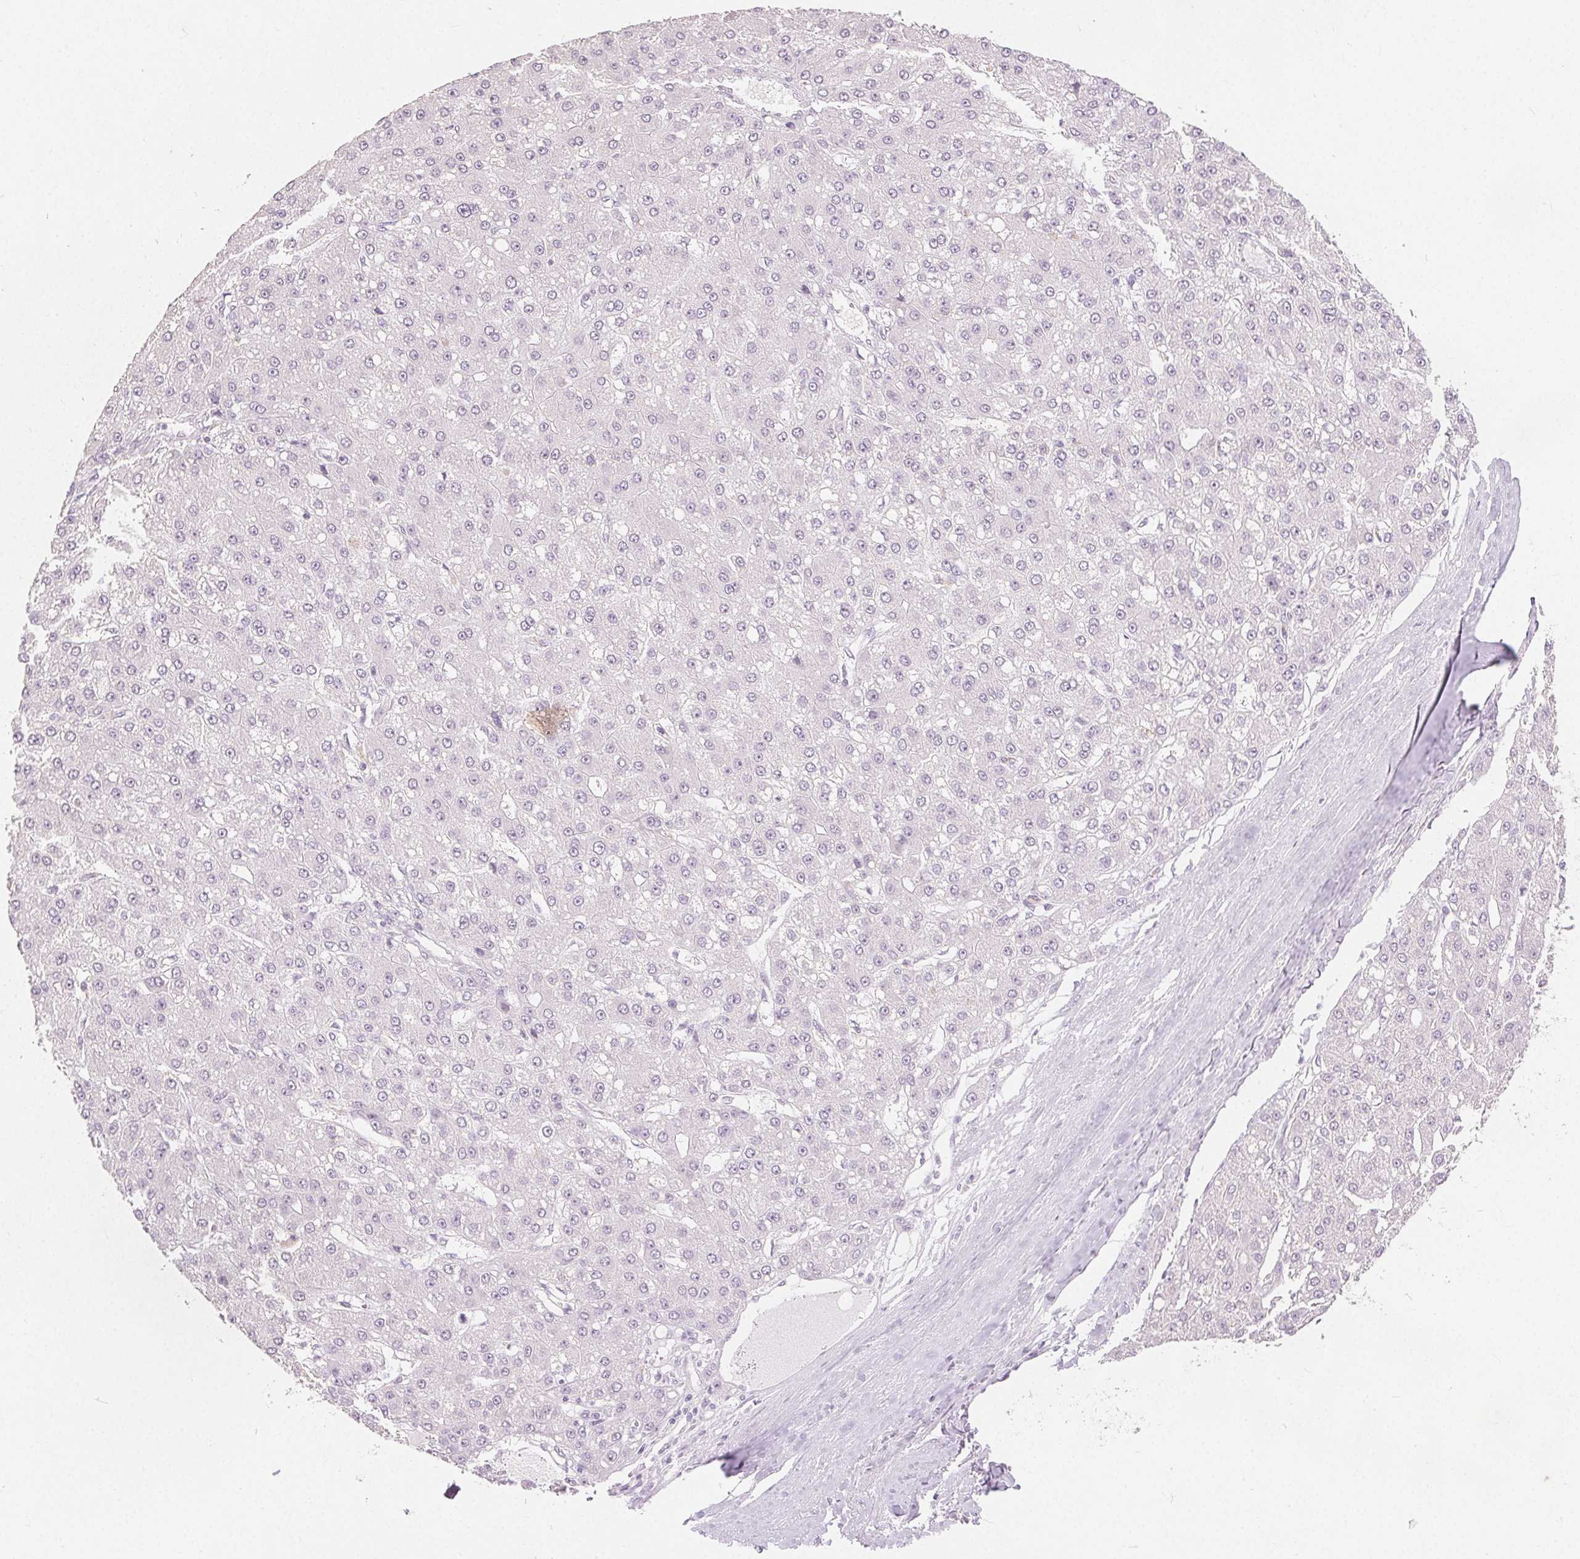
{"staining": {"intensity": "negative", "quantity": "none", "location": "none"}, "tissue": "liver cancer", "cell_type": "Tumor cells", "image_type": "cancer", "snomed": [{"axis": "morphology", "description": "Carcinoma, Hepatocellular, NOS"}, {"axis": "topography", "description": "Liver"}], "caption": "The IHC histopathology image has no significant expression in tumor cells of liver cancer (hepatocellular carcinoma) tissue.", "gene": "CA12", "patient": {"sex": "male", "age": 67}}